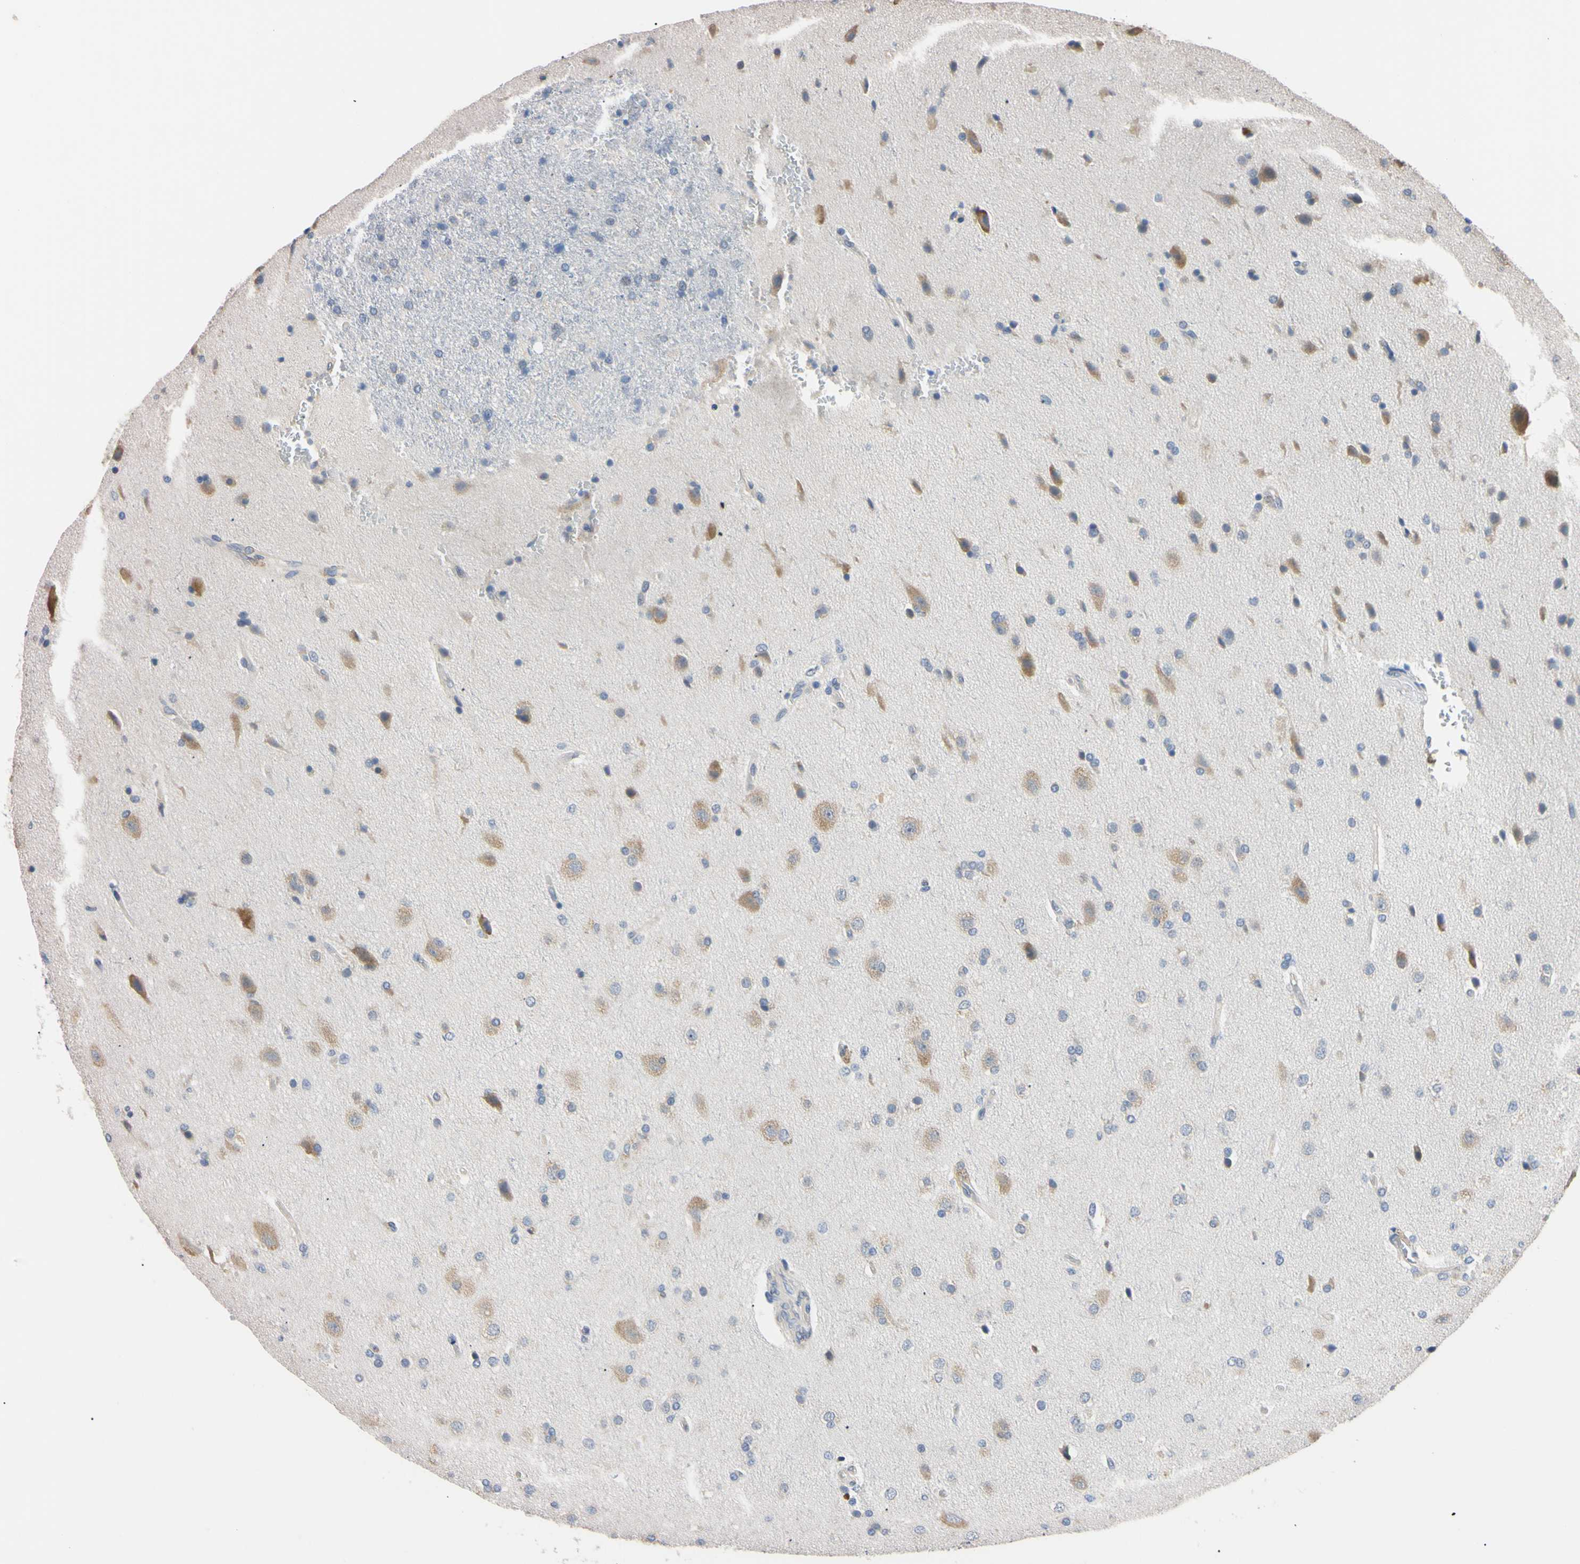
{"staining": {"intensity": "weak", "quantity": "<25%", "location": "cytoplasmic/membranous"}, "tissue": "glioma", "cell_type": "Tumor cells", "image_type": "cancer", "snomed": [{"axis": "morphology", "description": "Glioma, malignant, High grade"}, {"axis": "topography", "description": "Brain"}], "caption": "Tumor cells show no significant positivity in glioma.", "gene": "RARS1", "patient": {"sex": "male", "age": 71}}